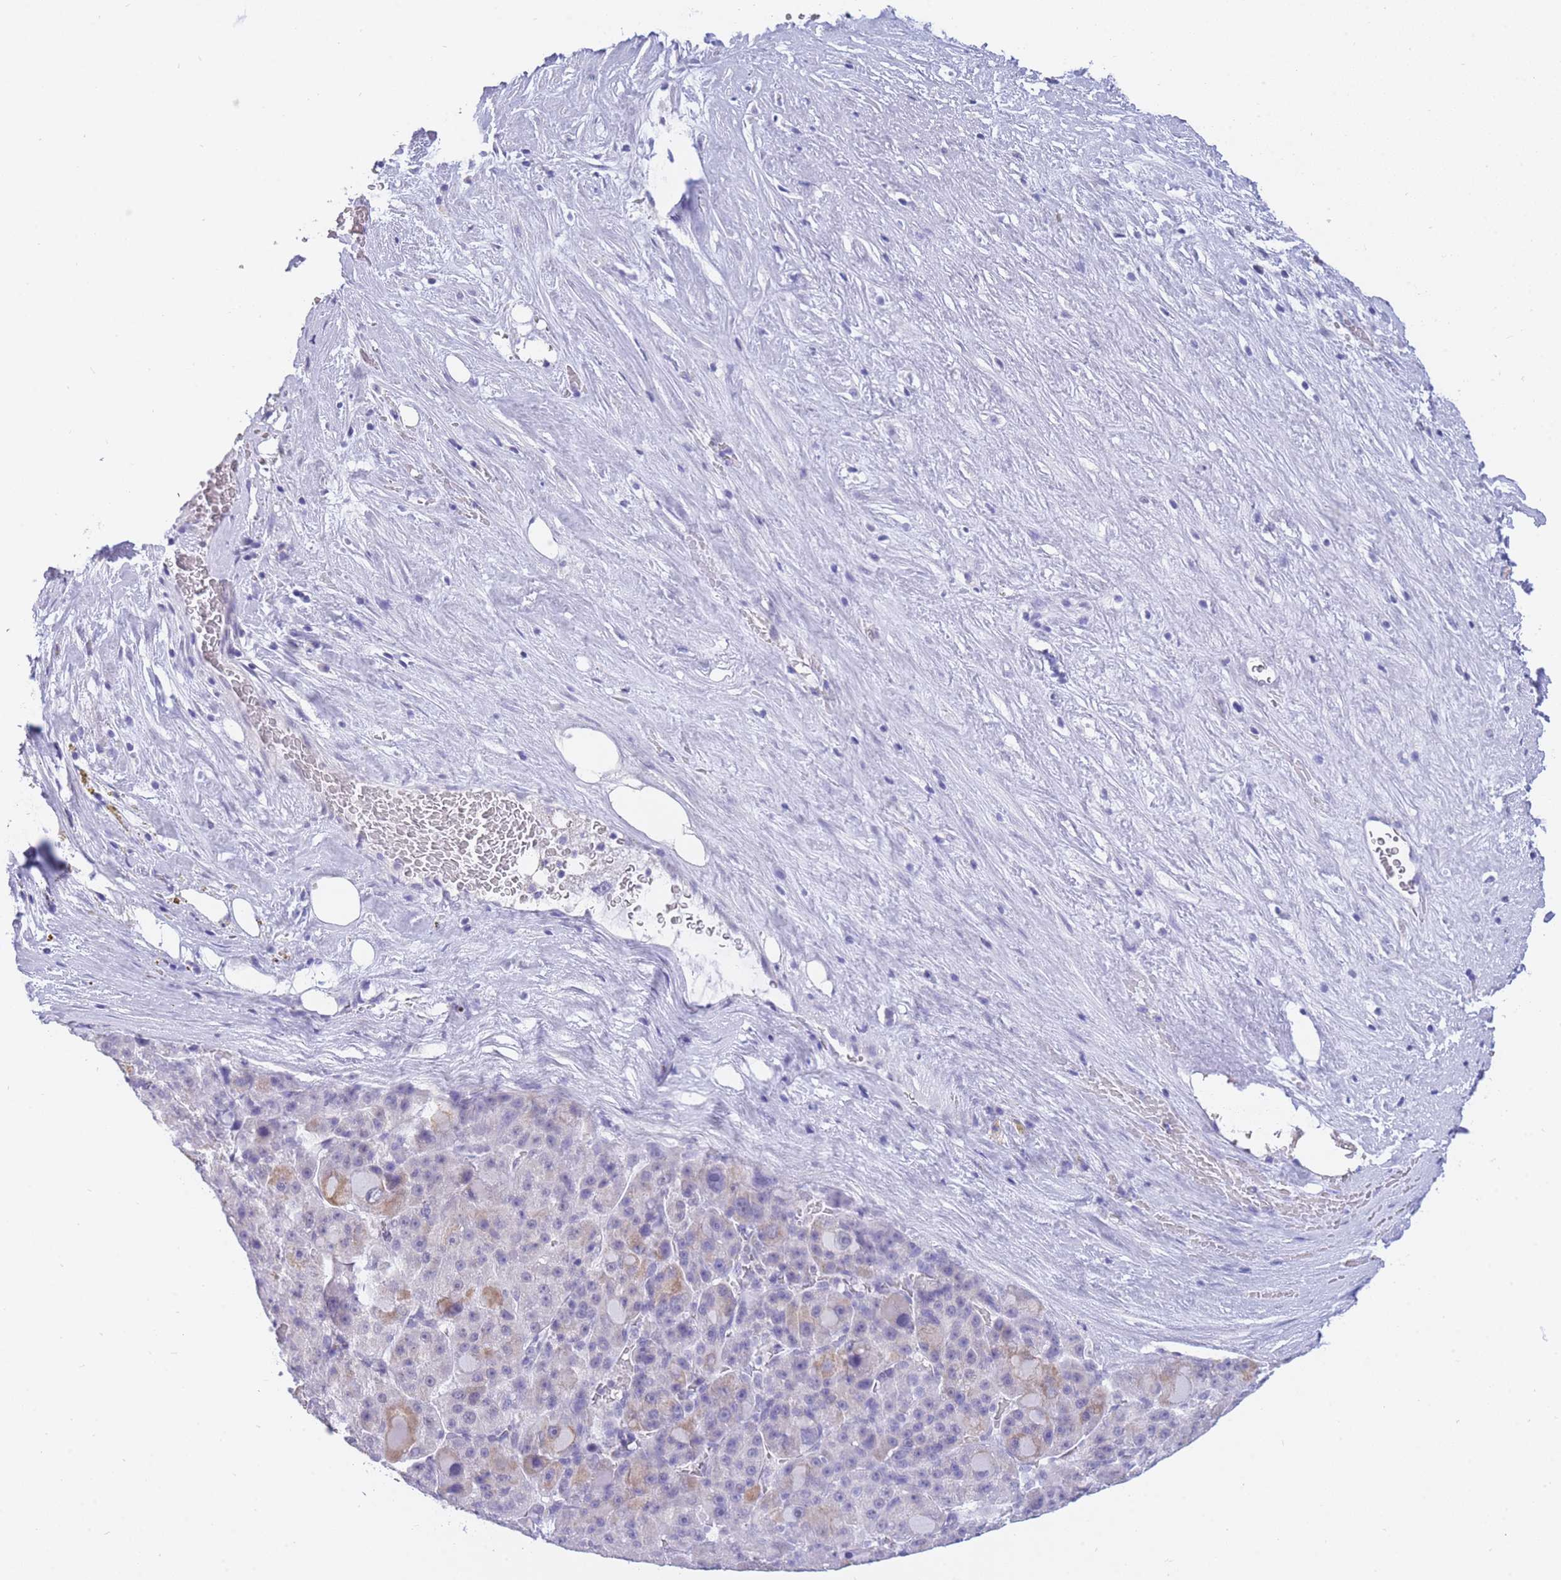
{"staining": {"intensity": "moderate", "quantity": "<25%", "location": "cytoplasmic/membranous"}, "tissue": "liver cancer", "cell_type": "Tumor cells", "image_type": "cancer", "snomed": [{"axis": "morphology", "description": "Carcinoma, Hepatocellular, NOS"}, {"axis": "topography", "description": "Liver"}], "caption": "Human hepatocellular carcinoma (liver) stained with a protein marker displays moderate staining in tumor cells.", "gene": "FRAT2", "patient": {"sex": "male", "age": 76}}